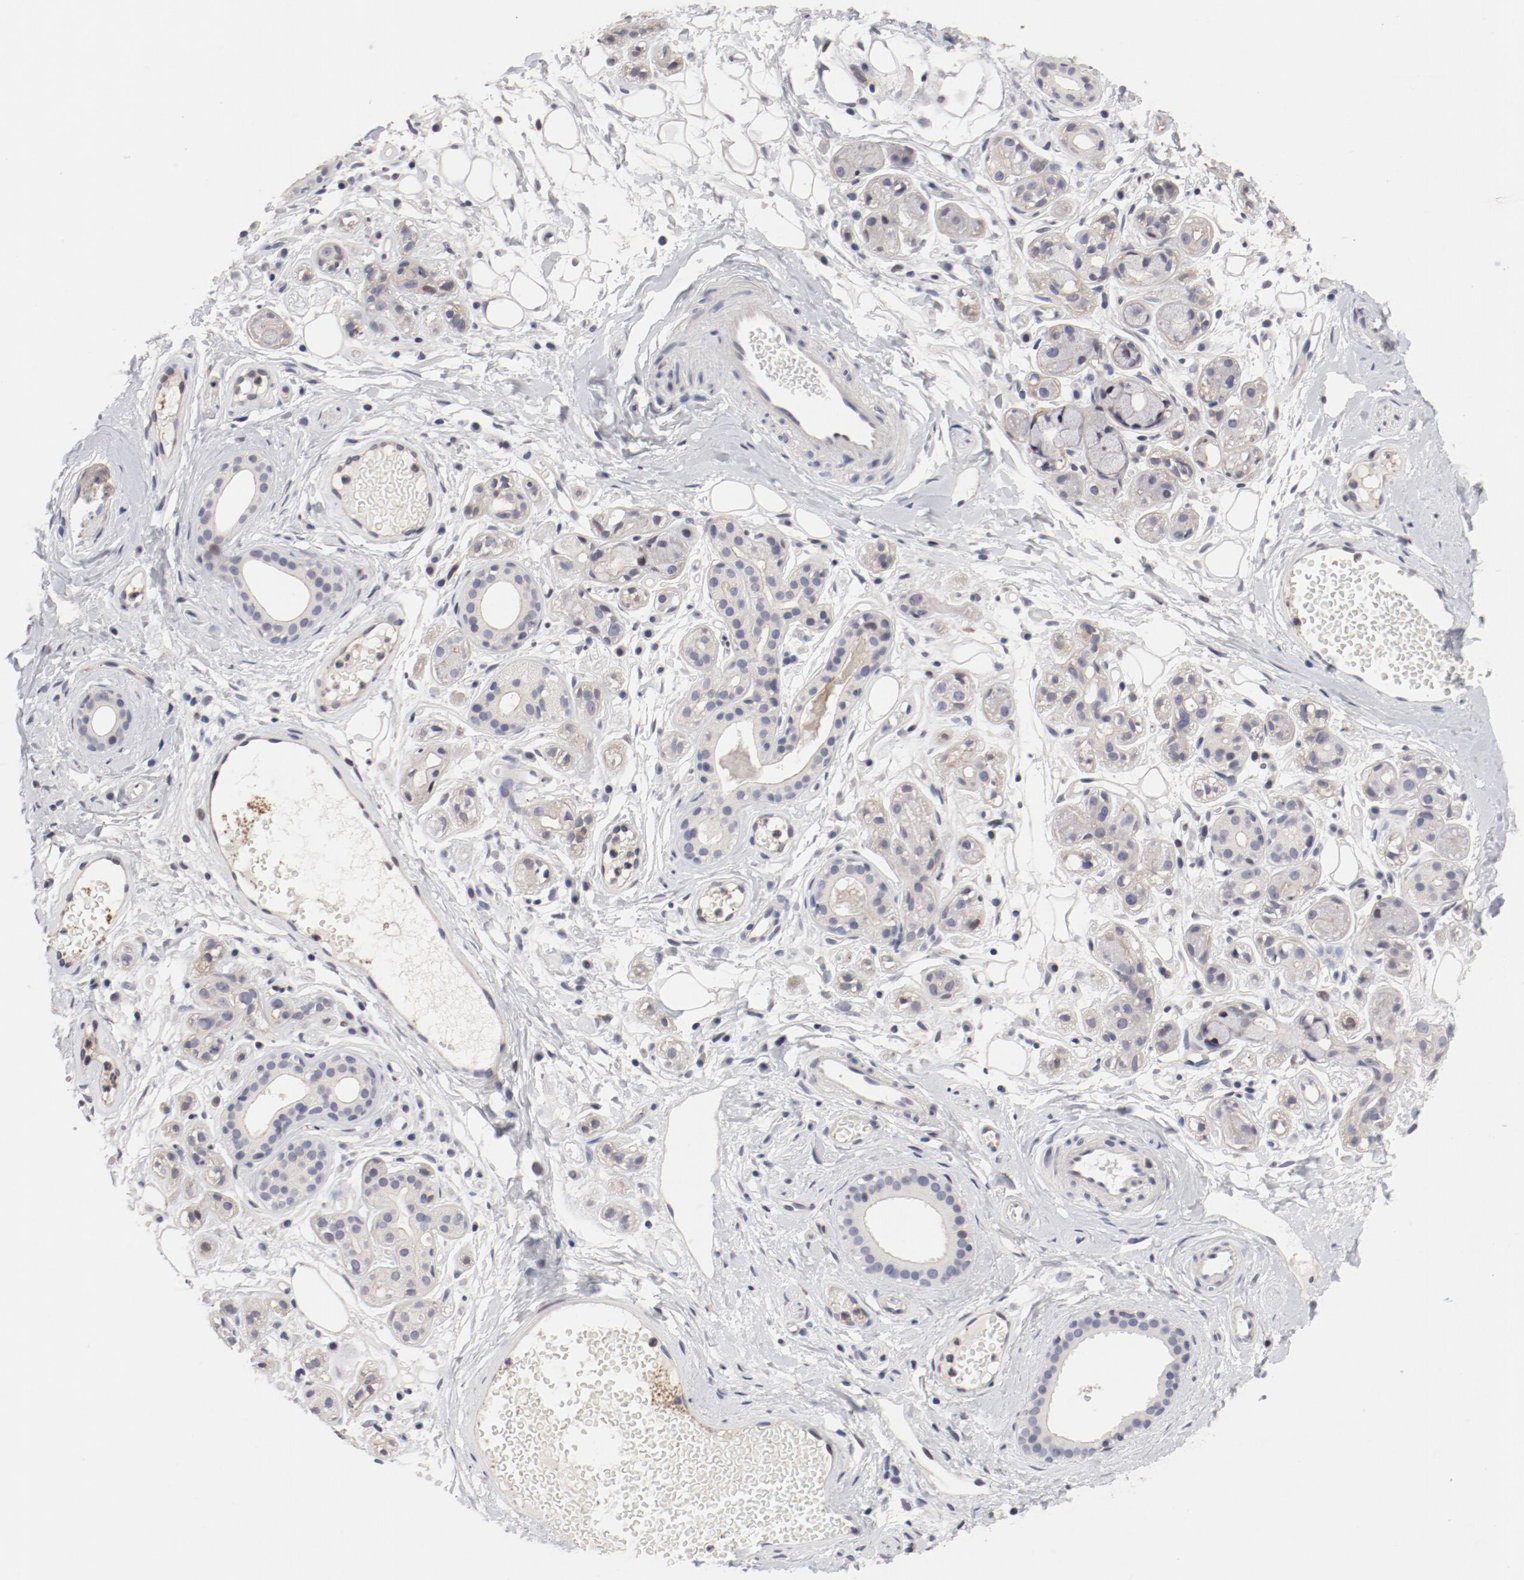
{"staining": {"intensity": "moderate", "quantity": "25%-75%", "location": "cytoplasmic/membranous"}, "tissue": "salivary gland", "cell_type": "Glandular cells", "image_type": "normal", "snomed": [{"axis": "morphology", "description": "Normal tissue, NOS"}, {"axis": "topography", "description": "Salivary gland"}], "caption": "Salivary gland stained with IHC demonstrates moderate cytoplasmic/membranous expression in approximately 25%-75% of glandular cells.", "gene": "FSCB", "patient": {"sex": "male", "age": 54}}